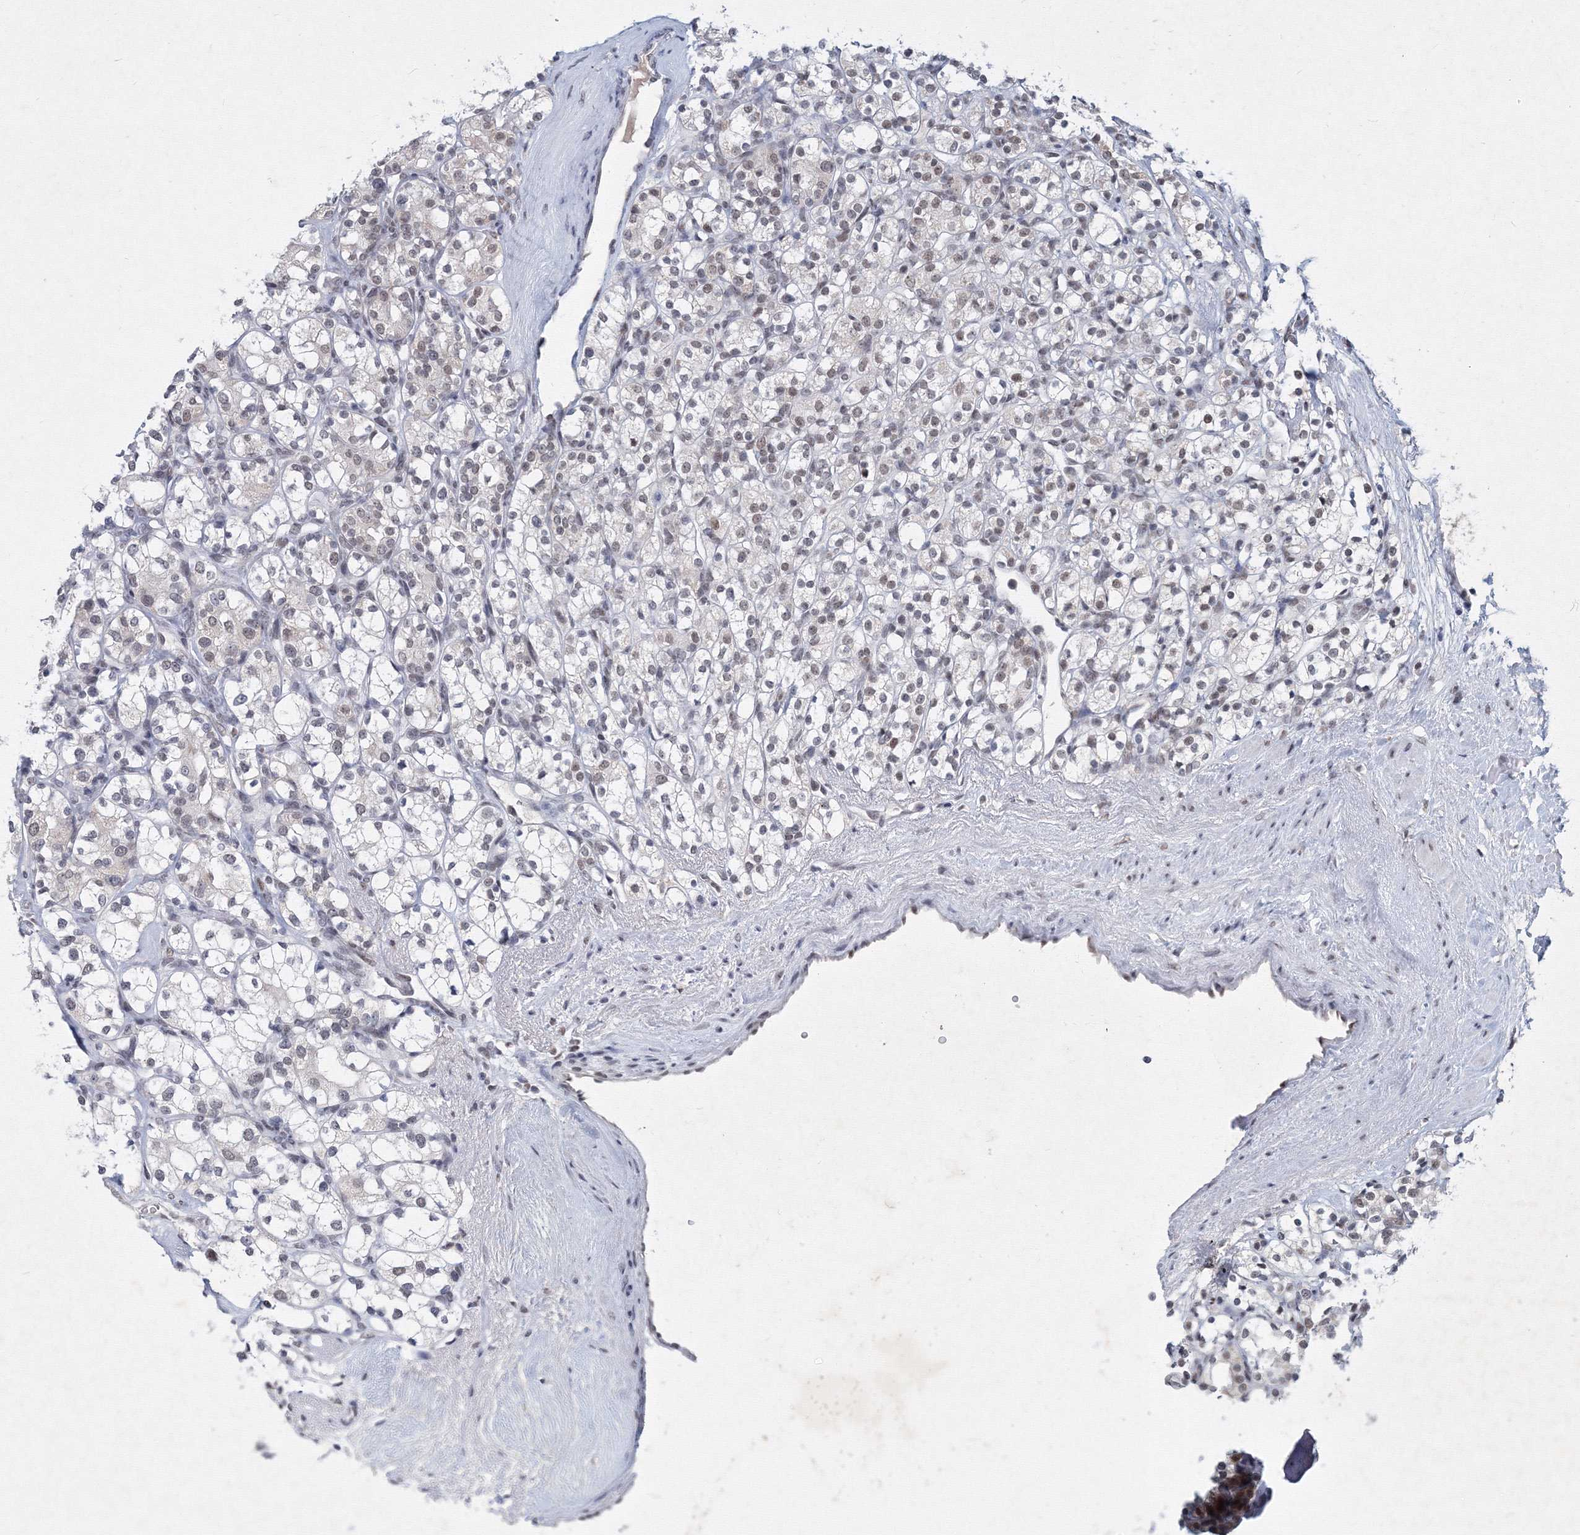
{"staining": {"intensity": "negative", "quantity": "none", "location": "none"}, "tissue": "renal cancer", "cell_type": "Tumor cells", "image_type": "cancer", "snomed": [{"axis": "morphology", "description": "Adenocarcinoma, NOS"}, {"axis": "topography", "description": "Kidney"}], "caption": "Tumor cells are negative for protein expression in human renal cancer. The staining is performed using DAB (3,3'-diaminobenzidine) brown chromogen with nuclei counter-stained in using hematoxylin.", "gene": "SF3B6", "patient": {"sex": "male", "age": 77}}